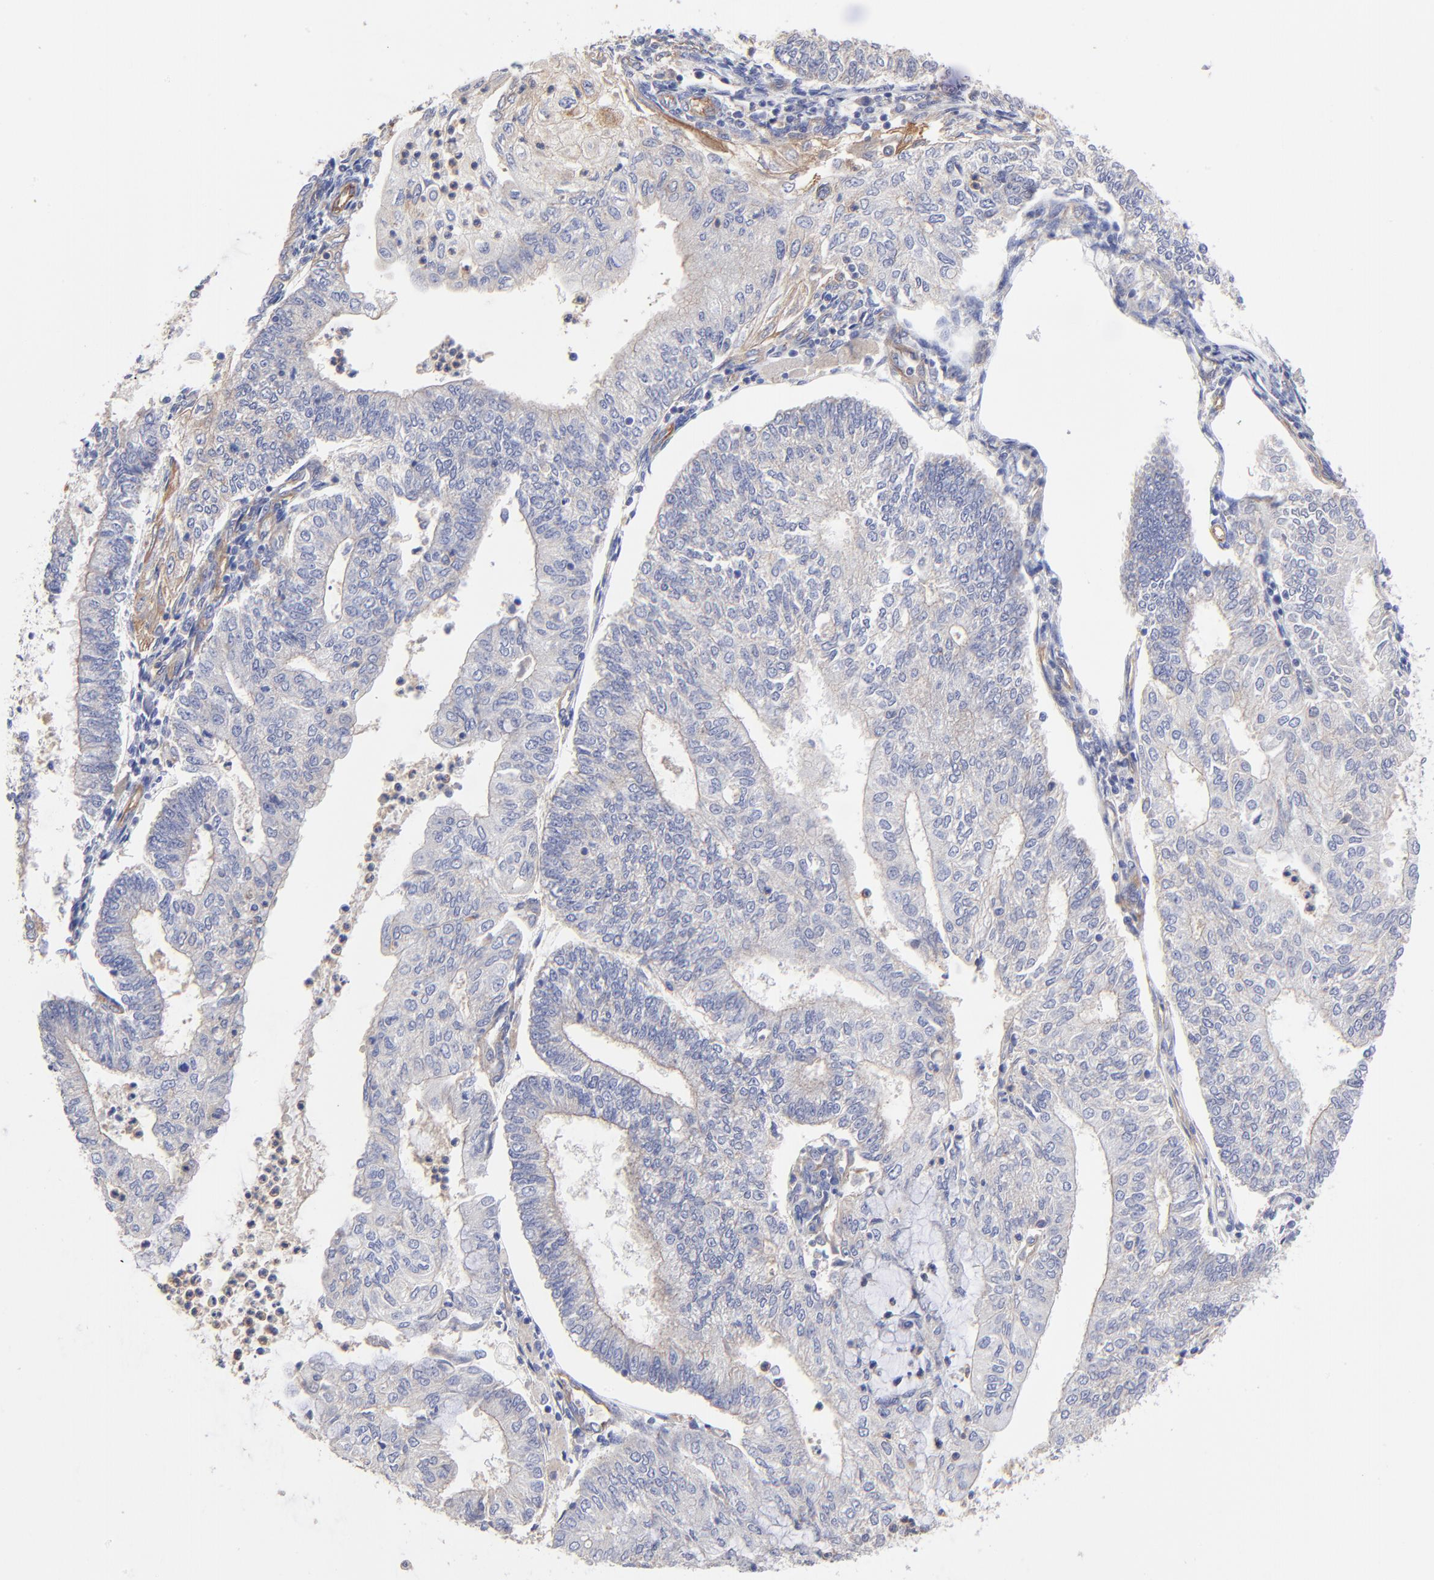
{"staining": {"intensity": "negative", "quantity": "none", "location": "none"}, "tissue": "endometrial cancer", "cell_type": "Tumor cells", "image_type": "cancer", "snomed": [{"axis": "morphology", "description": "Adenocarcinoma, NOS"}, {"axis": "topography", "description": "Endometrium"}], "caption": "This is a histopathology image of immunohistochemistry staining of endometrial adenocarcinoma, which shows no staining in tumor cells.", "gene": "SULF2", "patient": {"sex": "female", "age": 59}}